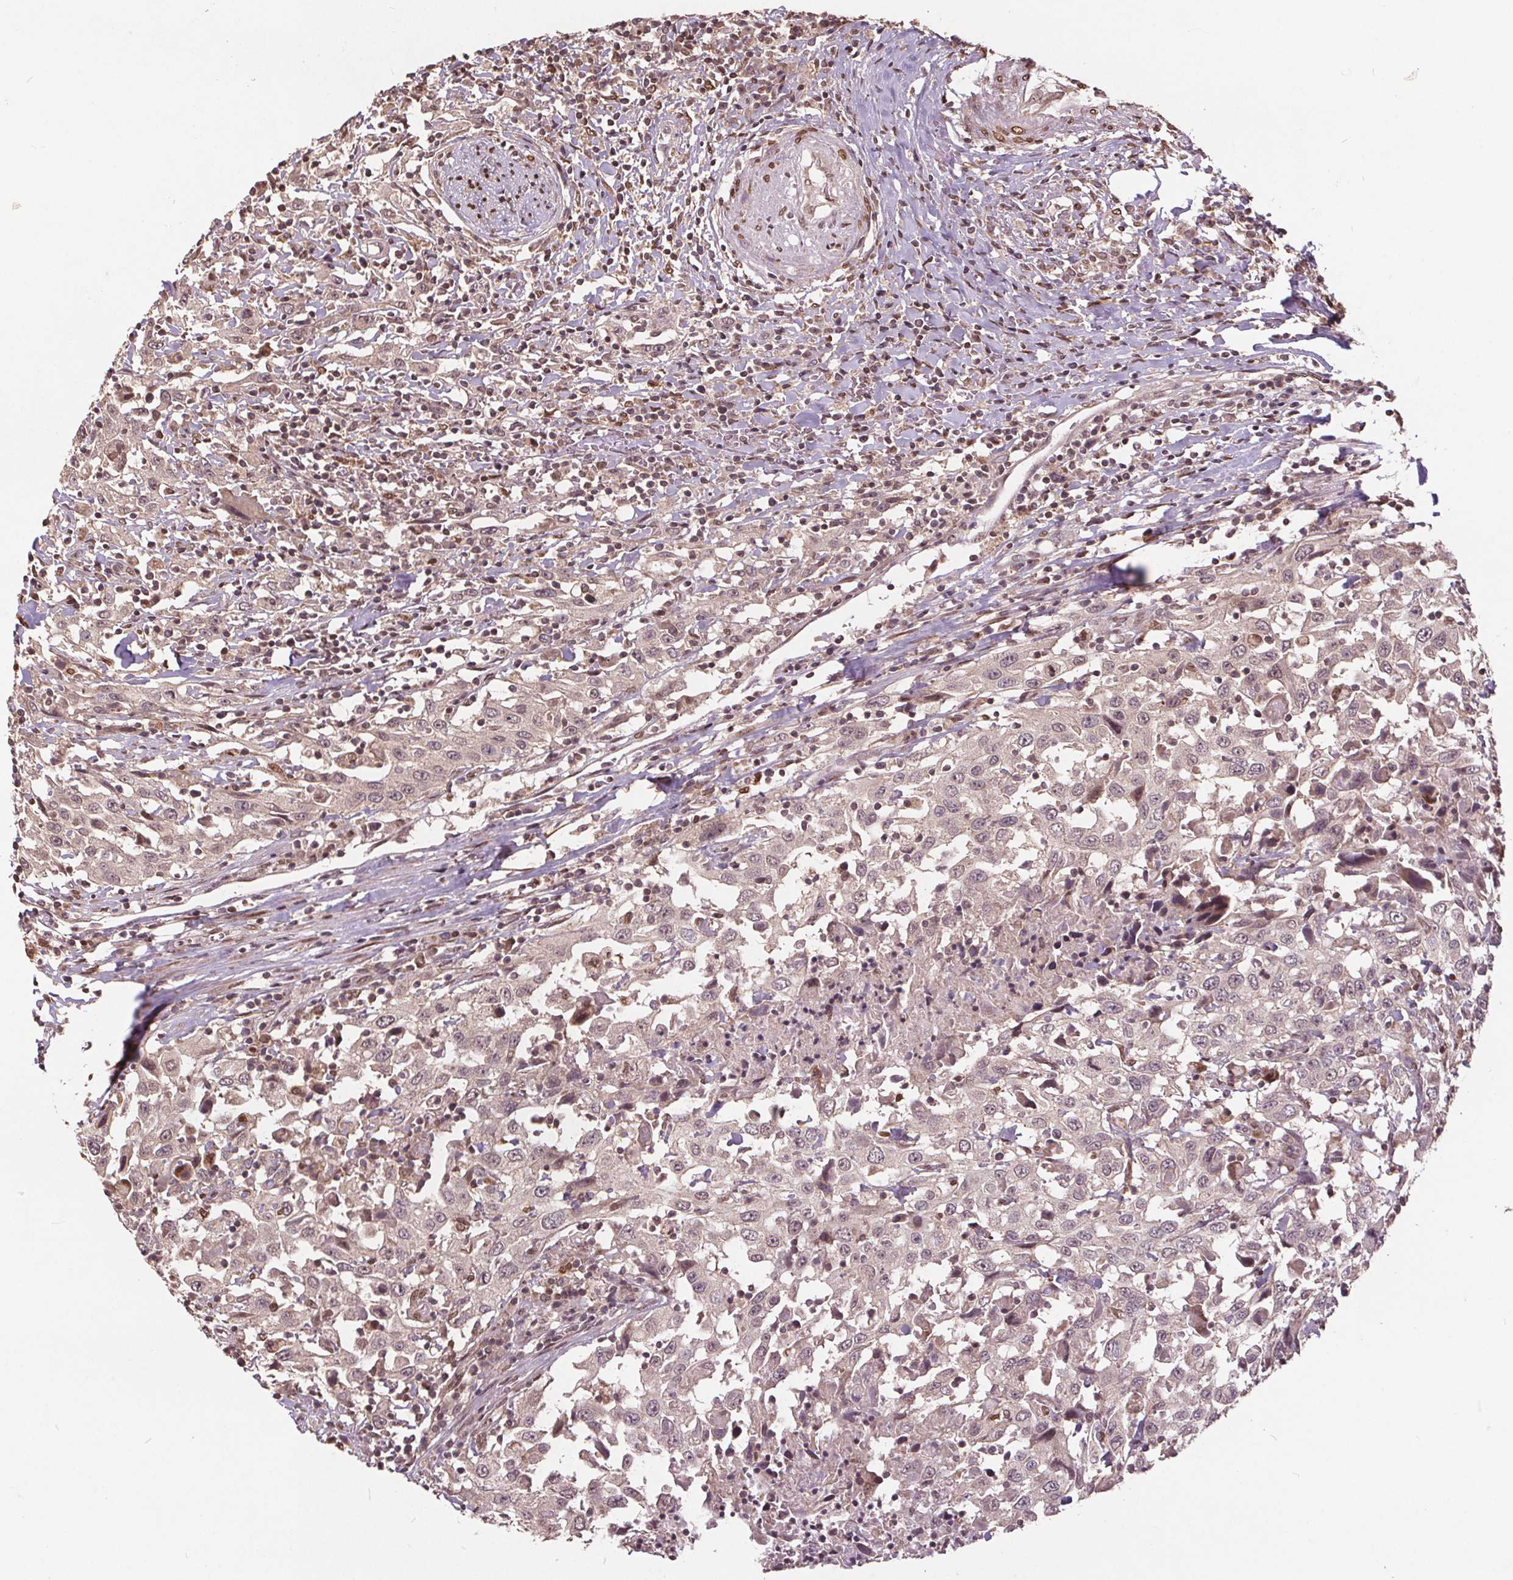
{"staining": {"intensity": "weak", "quantity": "<25%", "location": "nuclear"}, "tissue": "urothelial cancer", "cell_type": "Tumor cells", "image_type": "cancer", "snomed": [{"axis": "morphology", "description": "Urothelial carcinoma, High grade"}, {"axis": "topography", "description": "Urinary bladder"}], "caption": "A high-resolution image shows IHC staining of urothelial cancer, which reveals no significant expression in tumor cells. (IHC, brightfield microscopy, high magnification).", "gene": "HIF1AN", "patient": {"sex": "male", "age": 61}}